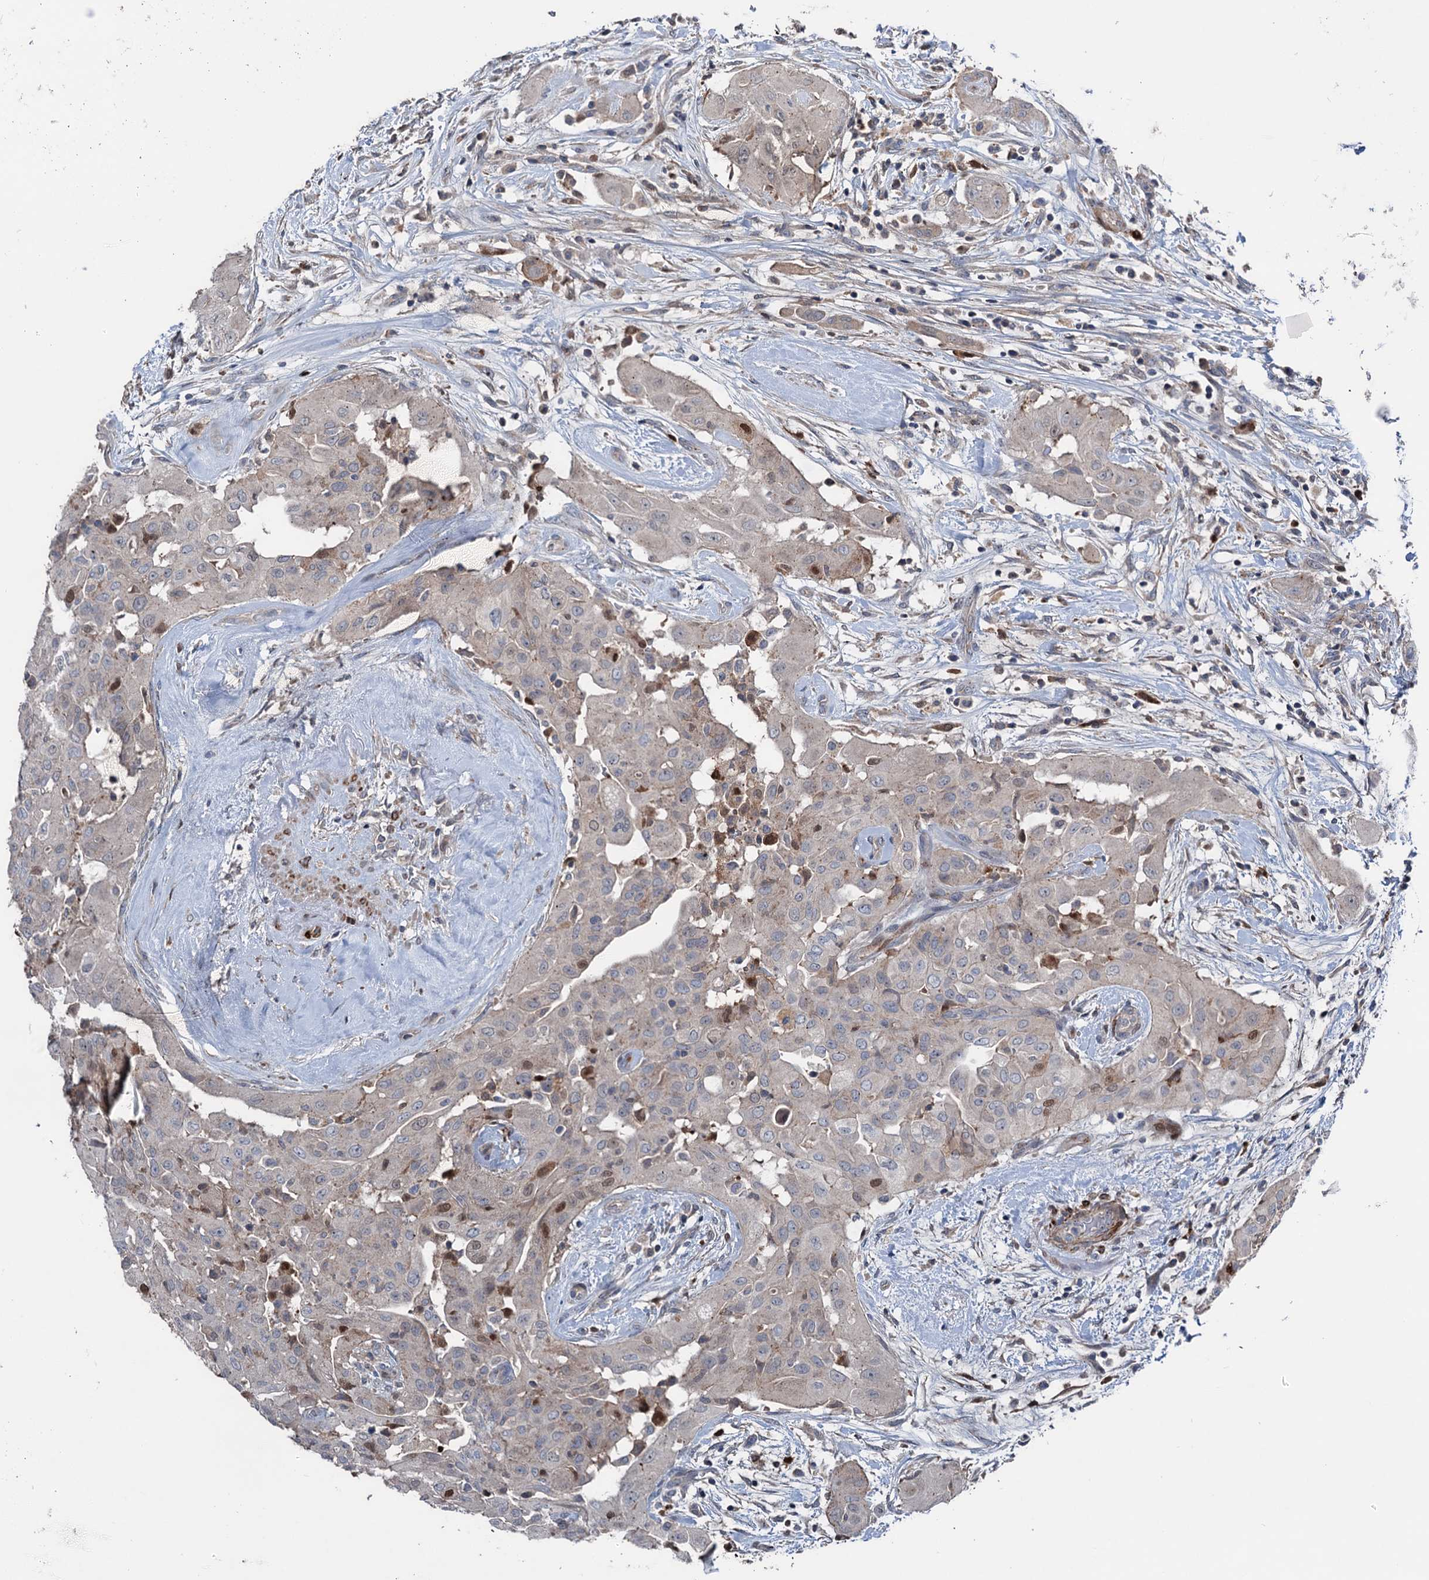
{"staining": {"intensity": "negative", "quantity": "none", "location": "none"}, "tissue": "thyroid cancer", "cell_type": "Tumor cells", "image_type": "cancer", "snomed": [{"axis": "morphology", "description": "Papillary adenocarcinoma, NOS"}, {"axis": "topography", "description": "Thyroid gland"}], "caption": "Thyroid papillary adenocarcinoma stained for a protein using immunohistochemistry (IHC) demonstrates no staining tumor cells.", "gene": "NCAPD2", "patient": {"sex": "female", "age": 59}}